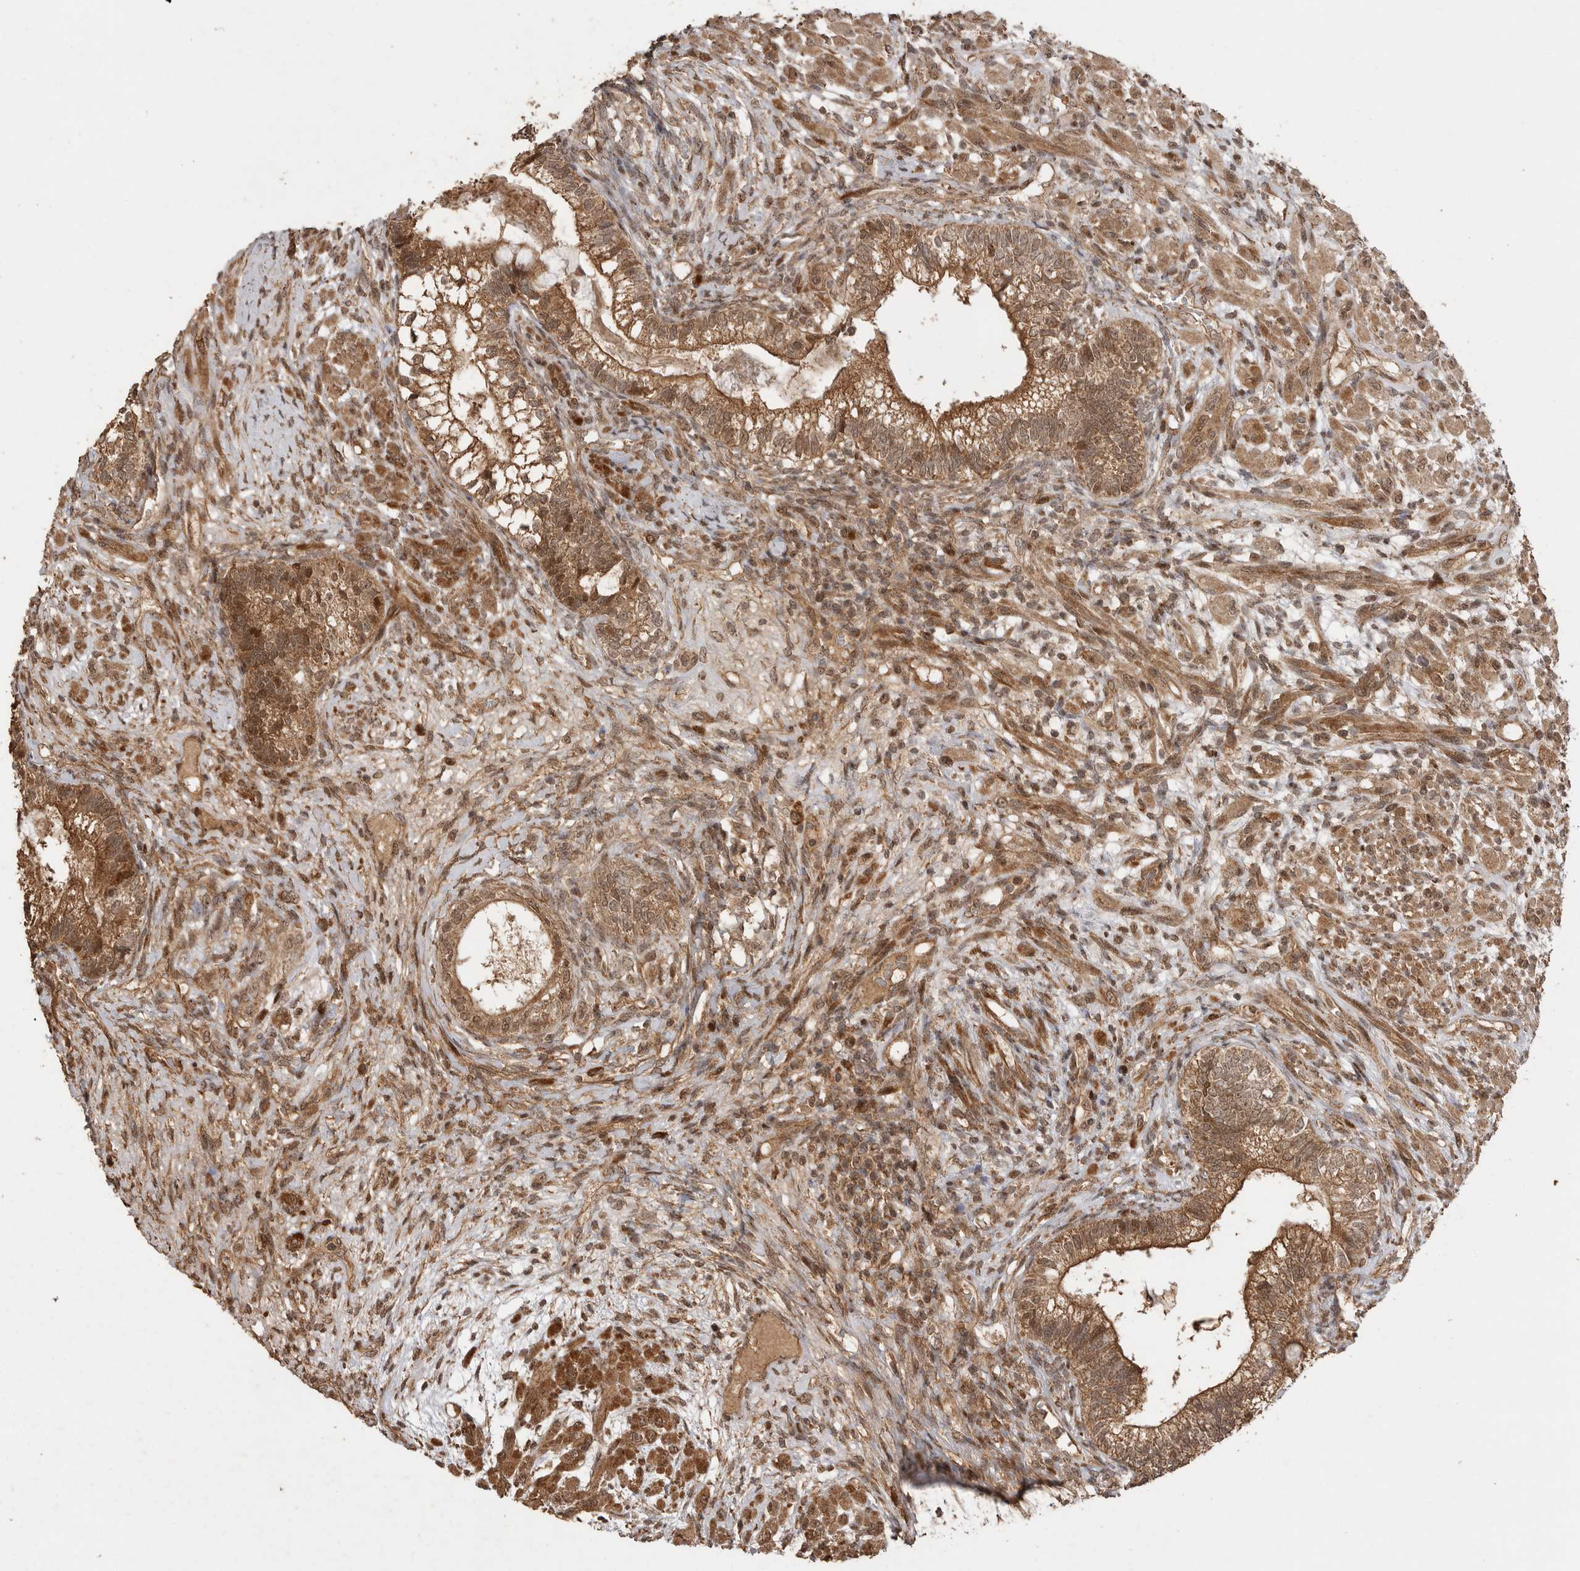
{"staining": {"intensity": "moderate", "quantity": ">75%", "location": "cytoplasmic/membranous"}, "tissue": "testis cancer", "cell_type": "Tumor cells", "image_type": "cancer", "snomed": [{"axis": "morphology", "description": "Seminoma, NOS"}, {"axis": "morphology", "description": "Carcinoma, Embryonal, NOS"}, {"axis": "topography", "description": "Testis"}], "caption": "DAB immunohistochemical staining of testis cancer (embryonal carcinoma) exhibits moderate cytoplasmic/membranous protein expression in about >75% of tumor cells. The staining was performed using DAB to visualize the protein expression in brown, while the nuclei were stained in blue with hematoxylin (Magnification: 20x).", "gene": "BOC", "patient": {"sex": "male", "age": 28}}